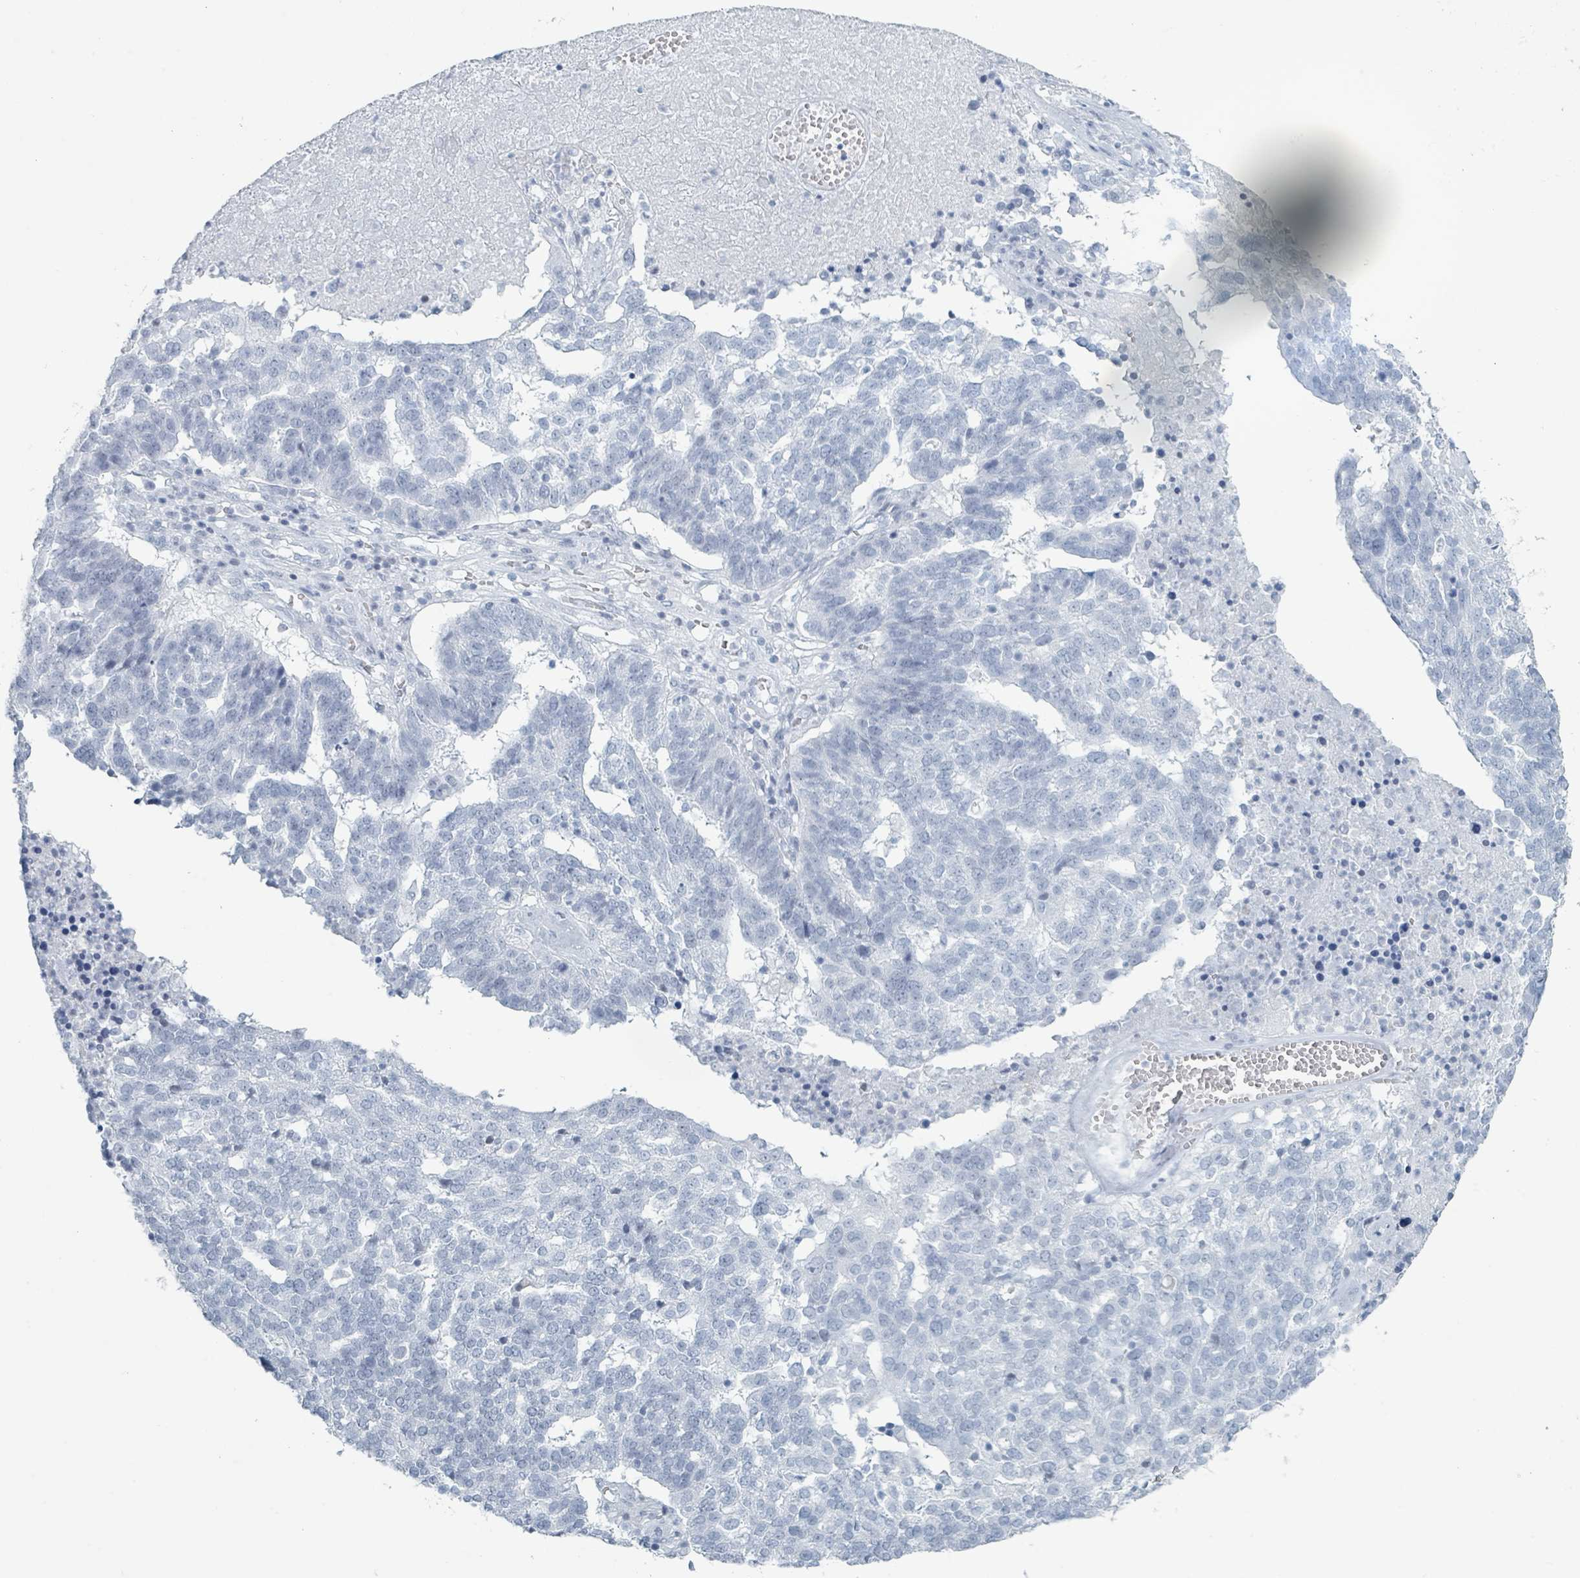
{"staining": {"intensity": "negative", "quantity": "none", "location": "none"}, "tissue": "ovarian cancer", "cell_type": "Tumor cells", "image_type": "cancer", "snomed": [{"axis": "morphology", "description": "Cystadenocarcinoma, serous, NOS"}, {"axis": "topography", "description": "Ovary"}], "caption": "Tumor cells show no significant protein expression in ovarian serous cystadenocarcinoma. (DAB (3,3'-diaminobenzidine) IHC visualized using brightfield microscopy, high magnification).", "gene": "GPR15LG", "patient": {"sex": "female", "age": 59}}